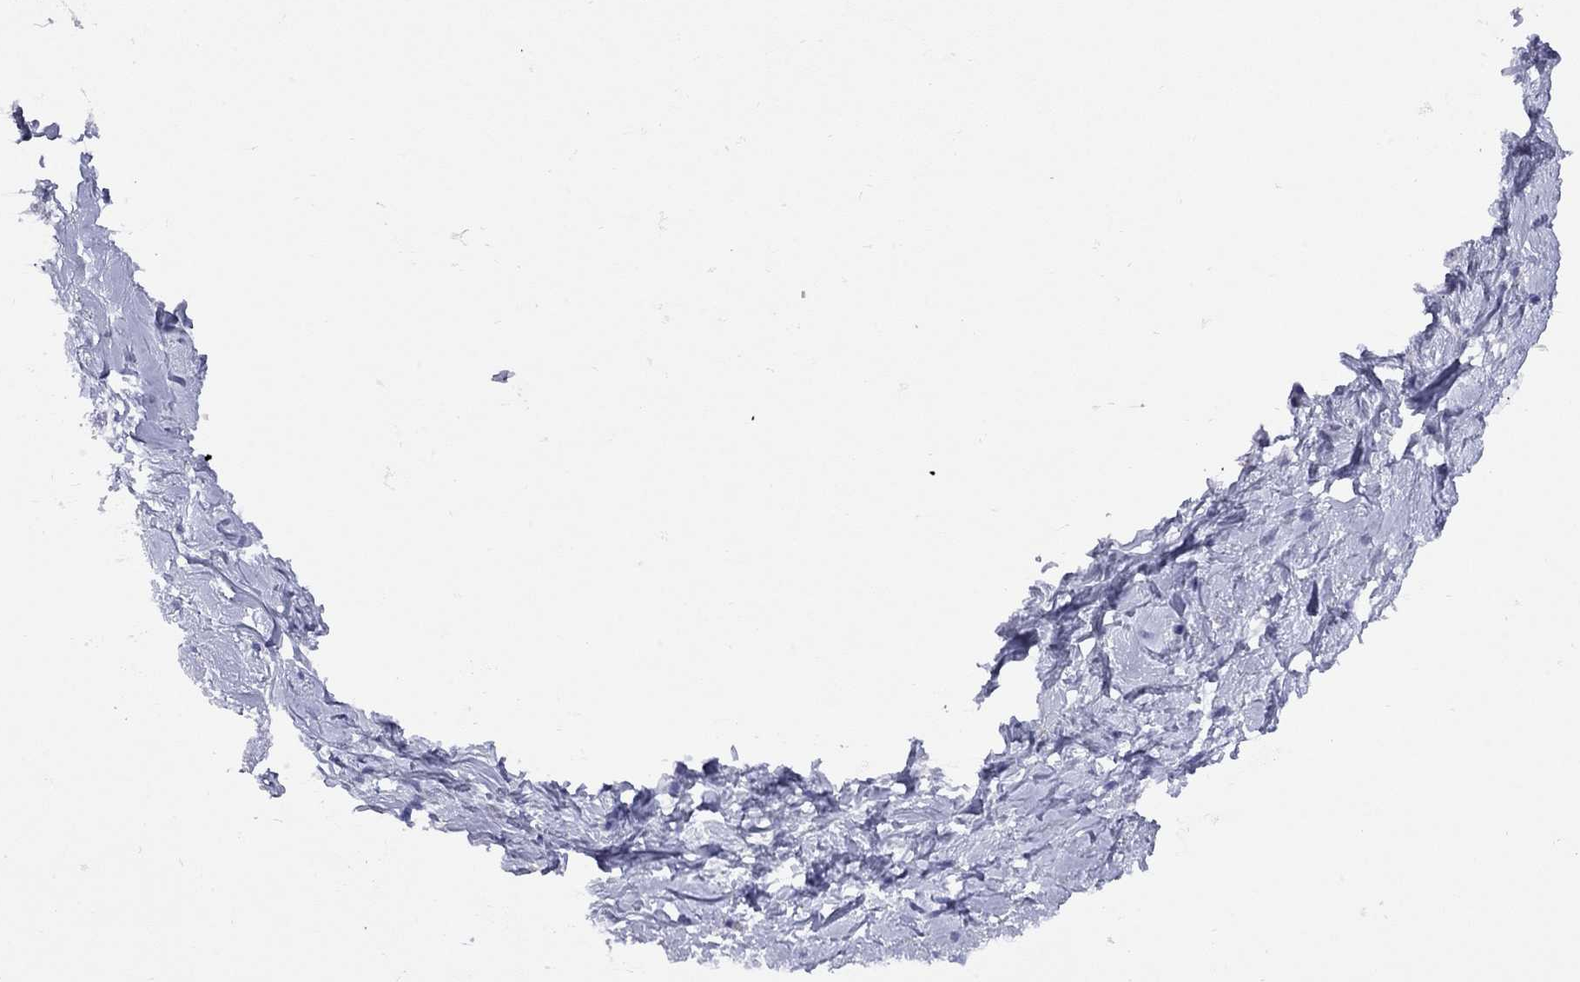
{"staining": {"intensity": "negative", "quantity": "none", "location": "none"}, "tissue": "breast", "cell_type": "Adipocytes", "image_type": "normal", "snomed": [{"axis": "morphology", "description": "Normal tissue, NOS"}, {"axis": "topography", "description": "Breast"}], "caption": "Image shows no protein expression in adipocytes of benign breast. (Stains: DAB (3,3'-diaminobenzidine) IHC with hematoxylin counter stain, Microscopy: brightfield microscopy at high magnification).", "gene": "GRIA2", "patient": {"sex": "female", "age": 37}}